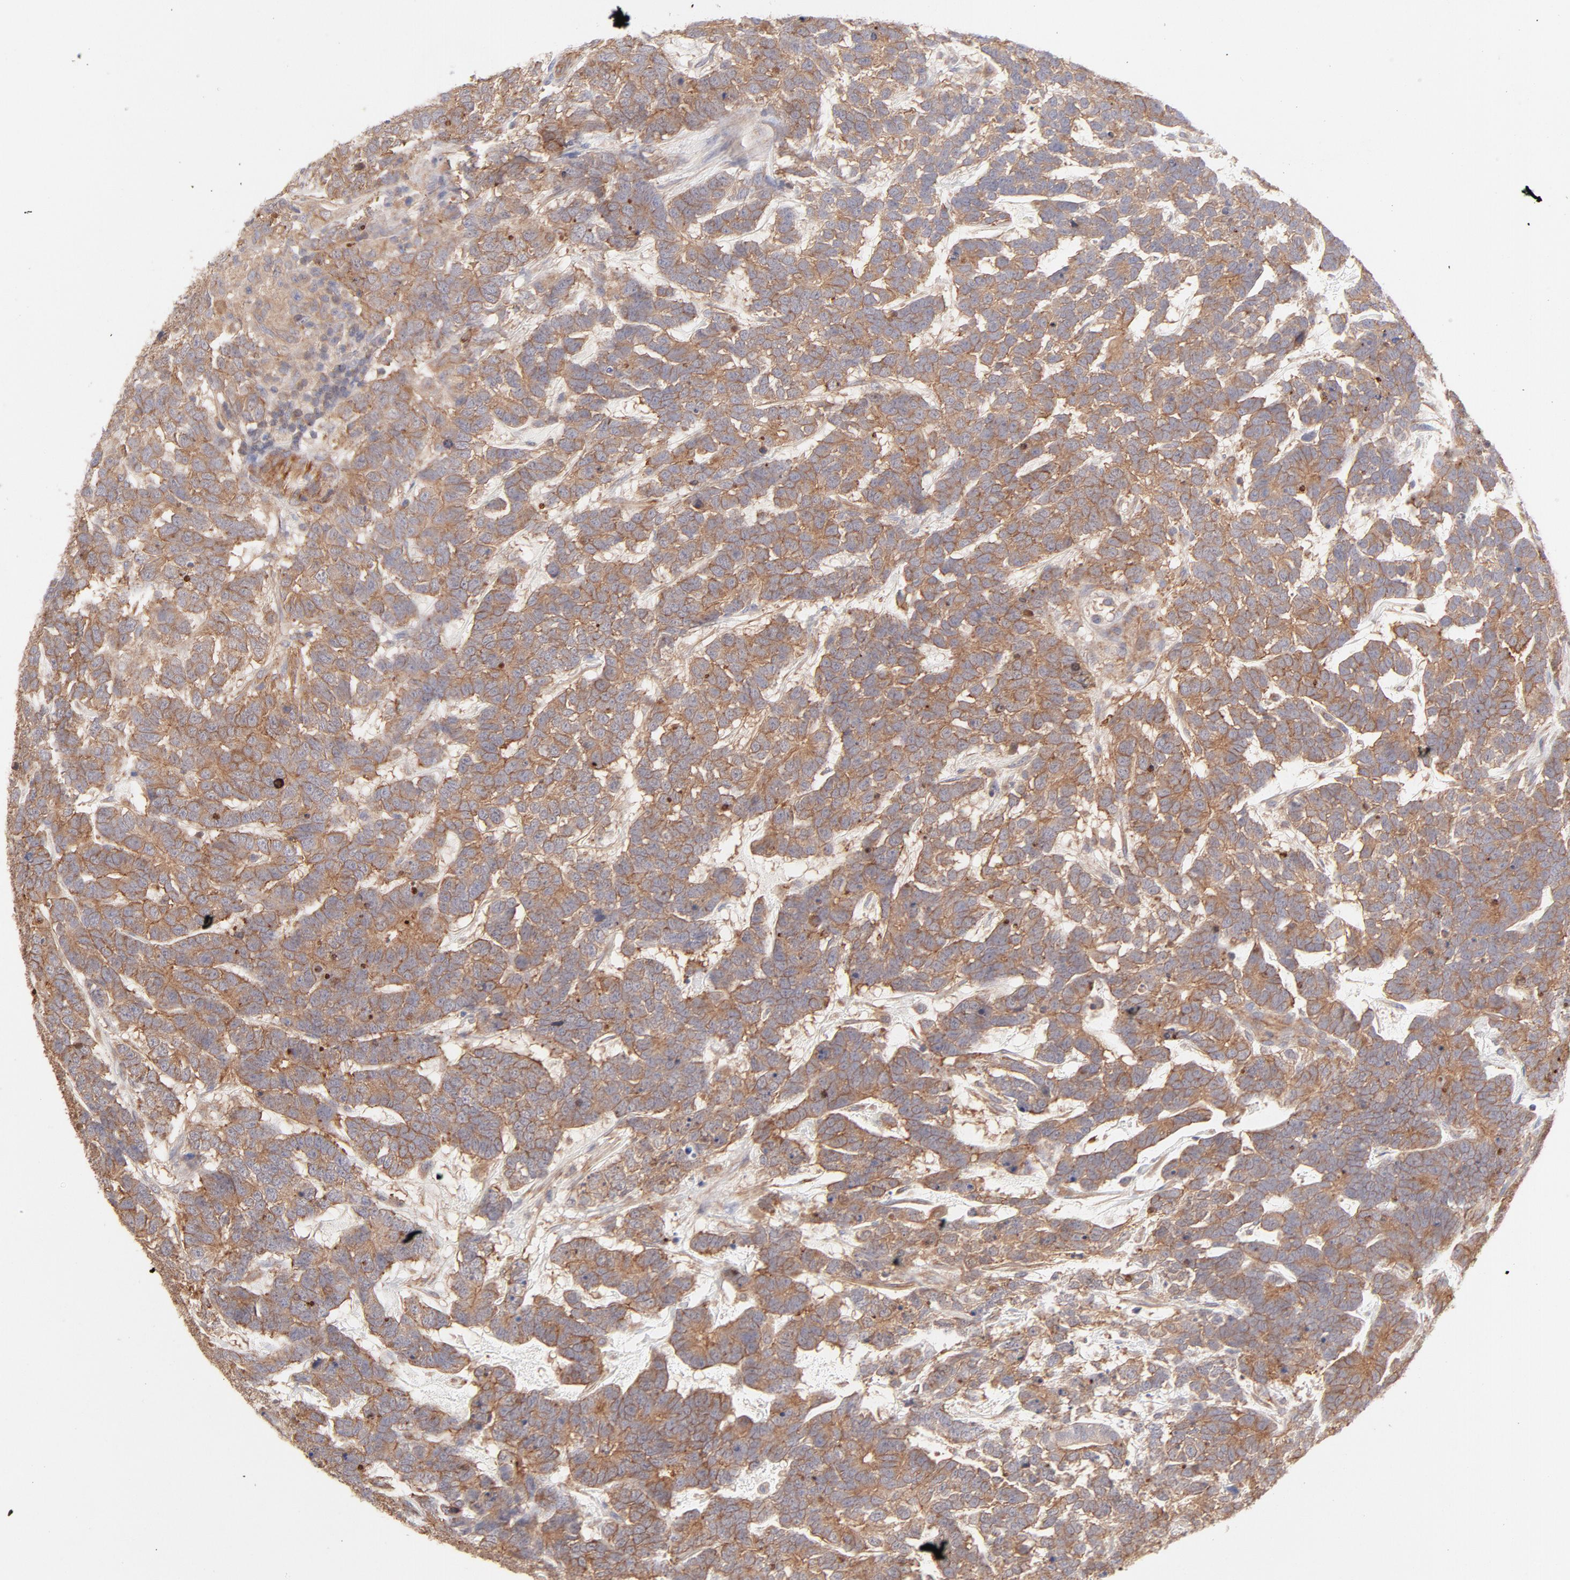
{"staining": {"intensity": "strong", "quantity": ">75%", "location": "cytoplasmic/membranous"}, "tissue": "testis cancer", "cell_type": "Tumor cells", "image_type": "cancer", "snomed": [{"axis": "morphology", "description": "Carcinoma, Embryonal, NOS"}, {"axis": "topography", "description": "Testis"}], "caption": "IHC staining of testis cancer, which shows high levels of strong cytoplasmic/membranous staining in approximately >75% of tumor cells indicating strong cytoplasmic/membranous protein positivity. The staining was performed using DAB (3,3'-diaminobenzidine) (brown) for protein detection and nuclei were counterstained in hematoxylin (blue).", "gene": "LDLRAP1", "patient": {"sex": "male", "age": 26}}